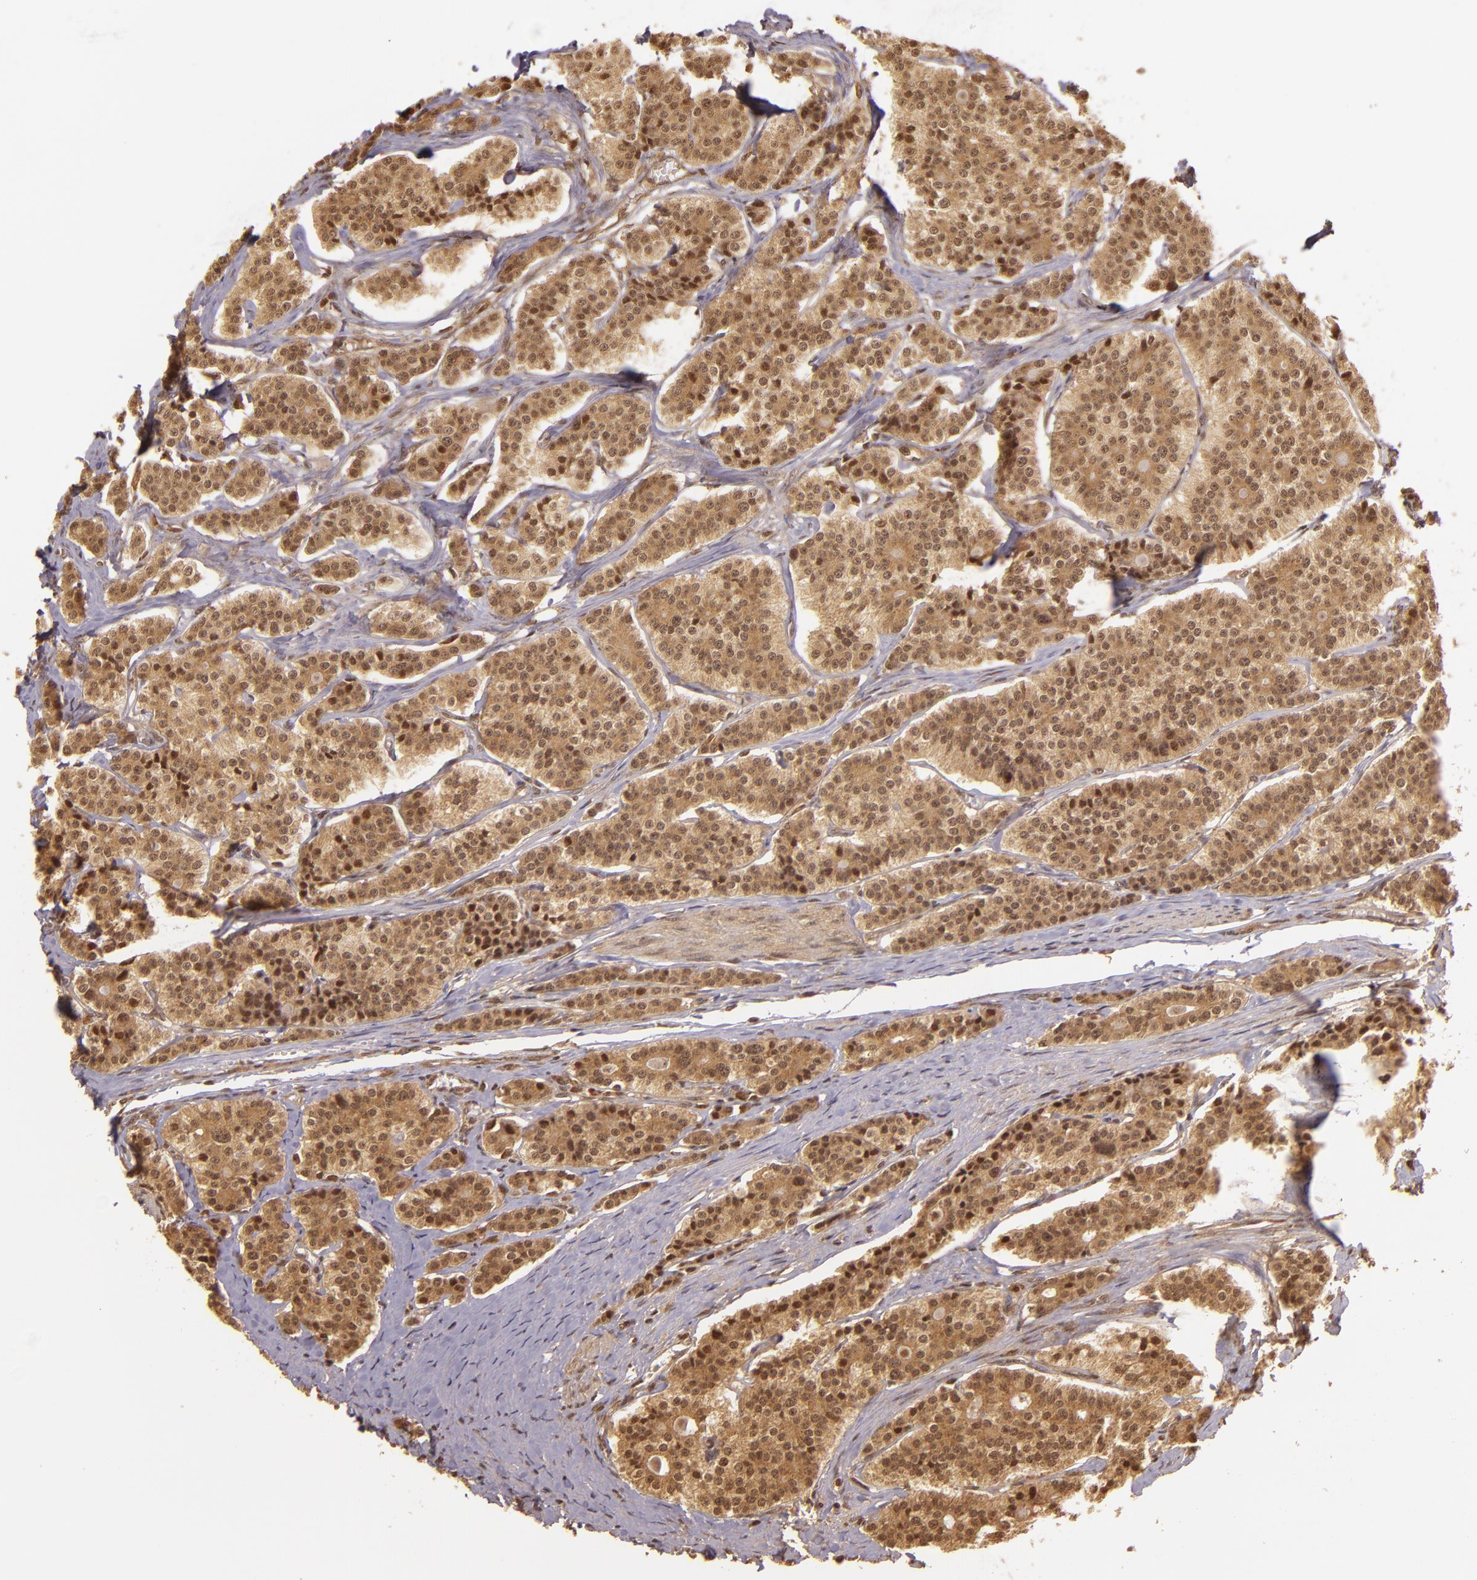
{"staining": {"intensity": "moderate", "quantity": ">75%", "location": "cytoplasmic/membranous,nuclear"}, "tissue": "carcinoid", "cell_type": "Tumor cells", "image_type": "cancer", "snomed": [{"axis": "morphology", "description": "Carcinoid, malignant, NOS"}, {"axis": "topography", "description": "Small intestine"}], "caption": "Carcinoid was stained to show a protein in brown. There is medium levels of moderate cytoplasmic/membranous and nuclear expression in approximately >75% of tumor cells.", "gene": "TXNRD2", "patient": {"sex": "male", "age": 63}}